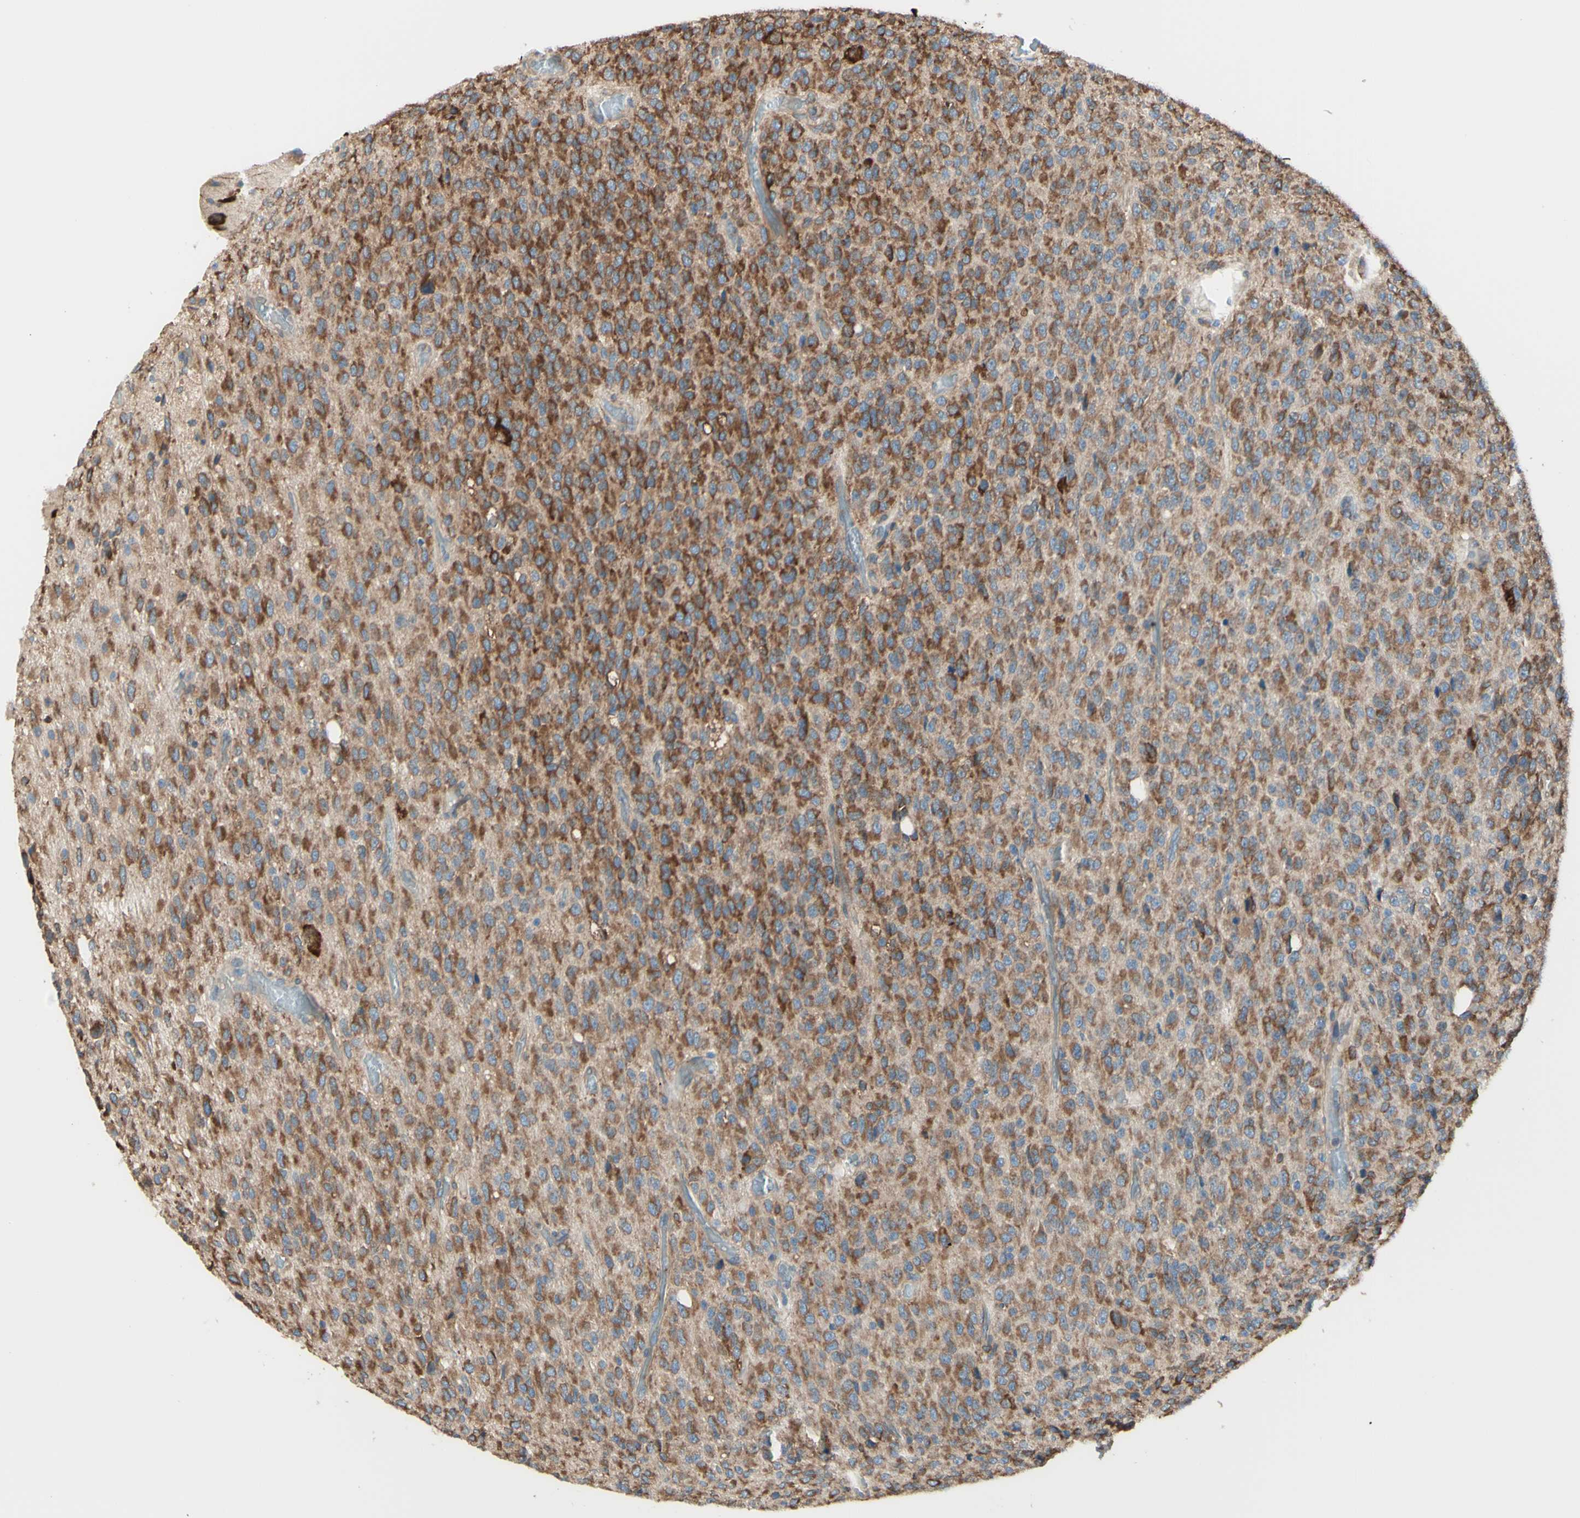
{"staining": {"intensity": "strong", "quantity": ">75%", "location": "cytoplasmic/membranous"}, "tissue": "glioma", "cell_type": "Tumor cells", "image_type": "cancer", "snomed": [{"axis": "morphology", "description": "Glioma, malignant, High grade"}, {"axis": "topography", "description": "pancreas cauda"}], "caption": "Brown immunohistochemical staining in human malignant glioma (high-grade) shows strong cytoplasmic/membranous staining in about >75% of tumor cells.", "gene": "DNAJB11", "patient": {"sex": "male", "age": 60}}